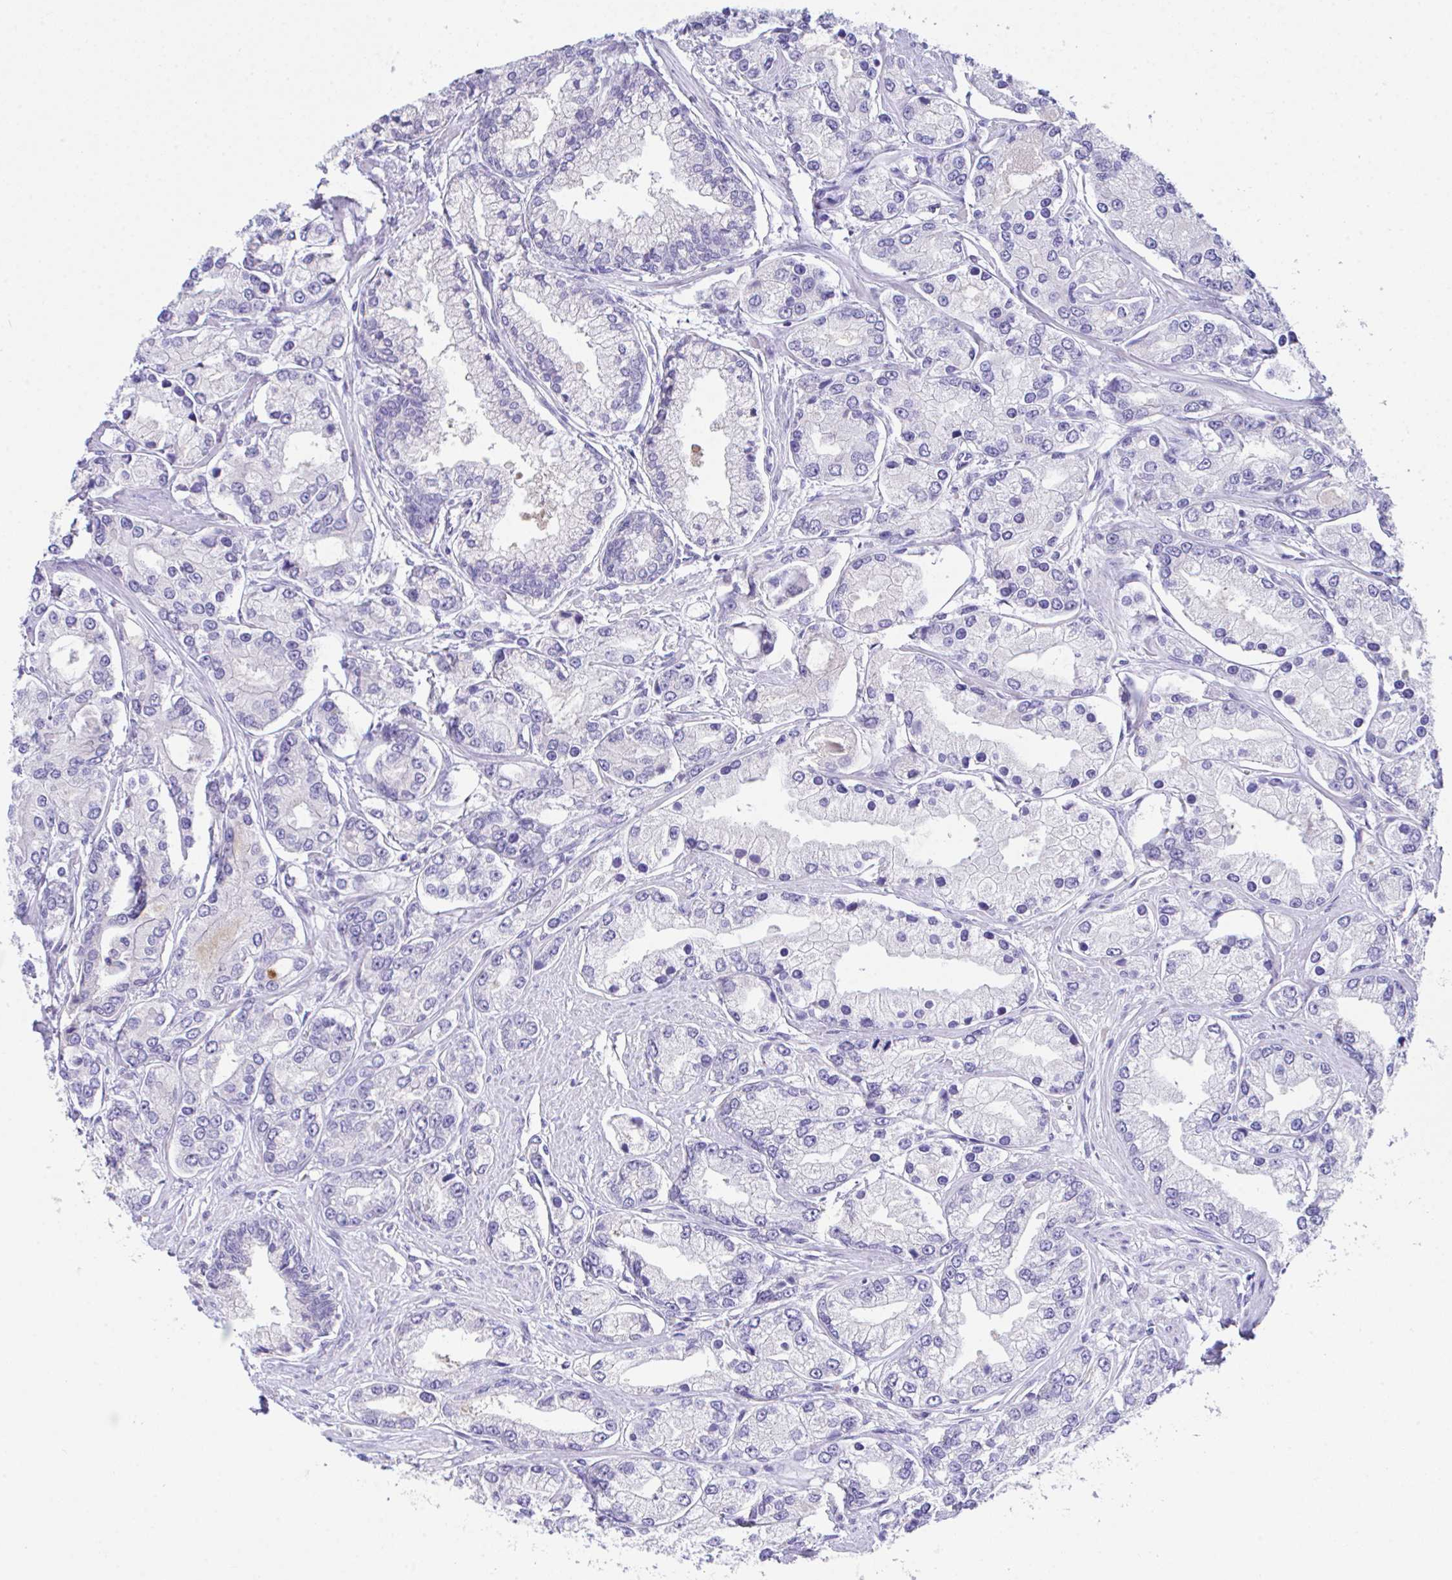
{"staining": {"intensity": "negative", "quantity": "none", "location": "none"}, "tissue": "prostate cancer", "cell_type": "Tumor cells", "image_type": "cancer", "snomed": [{"axis": "morphology", "description": "Adenocarcinoma, High grade"}, {"axis": "topography", "description": "Prostate"}], "caption": "Immunohistochemistry of prostate cancer (high-grade adenocarcinoma) reveals no staining in tumor cells. The staining is performed using DAB brown chromogen with nuclei counter-stained in using hematoxylin.", "gene": "HOXB4", "patient": {"sex": "male", "age": 66}}